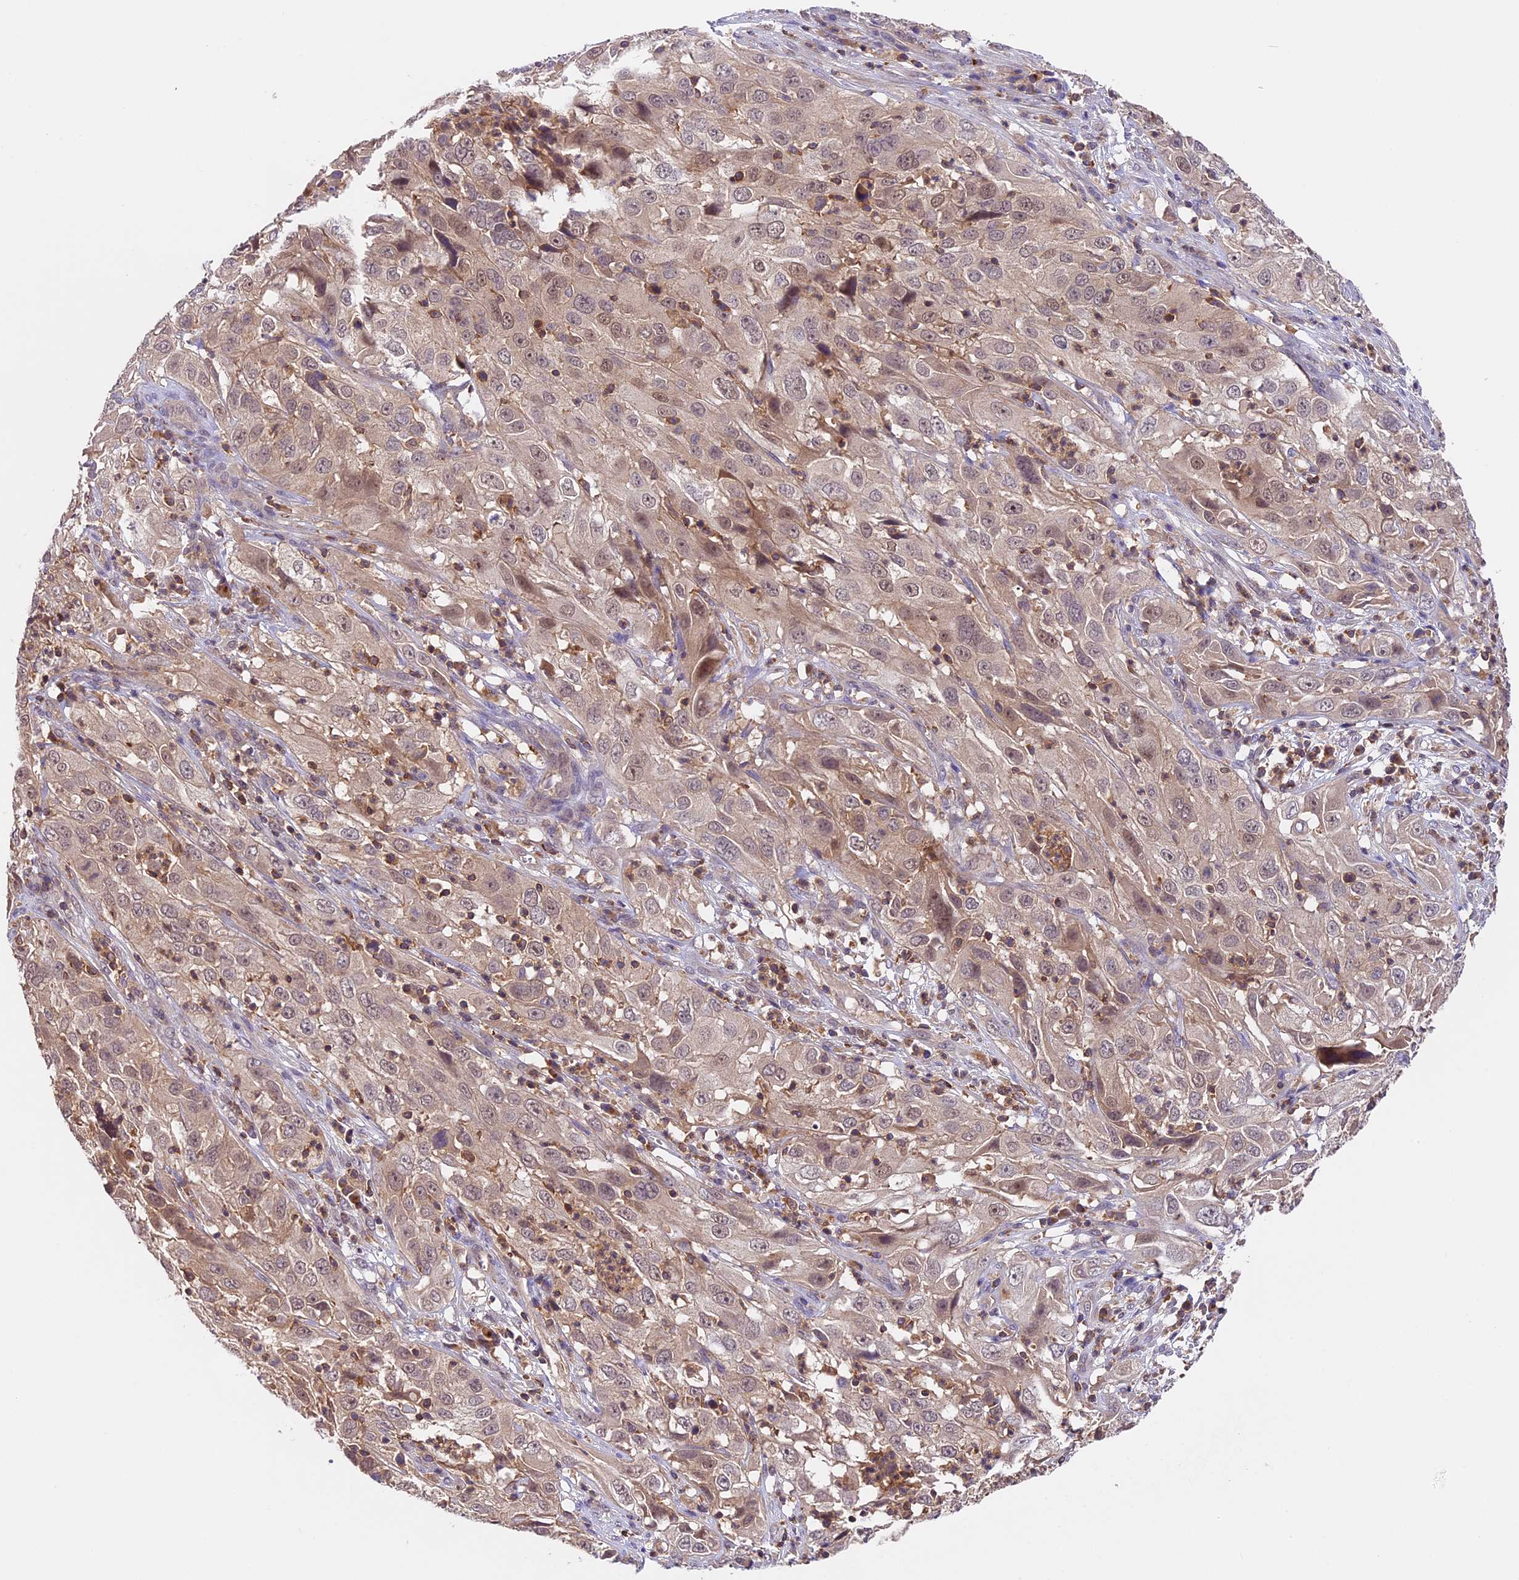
{"staining": {"intensity": "weak", "quantity": ">75%", "location": "cytoplasmic/membranous,nuclear"}, "tissue": "cervical cancer", "cell_type": "Tumor cells", "image_type": "cancer", "snomed": [{"axis": "morphology", "description": "Squamous cell carcinoma, NOS"}, {"axis": "topography", "description": "Cervix"}], "caption": "A brown stain labels weak cytoplasmic/membranous and nuclear staining of a protein in human cervical cancer (squamous cell carcinoma) tumor cells.", "gene": "TBC1D1", "patient": {"sex": "female", "age": 32}}